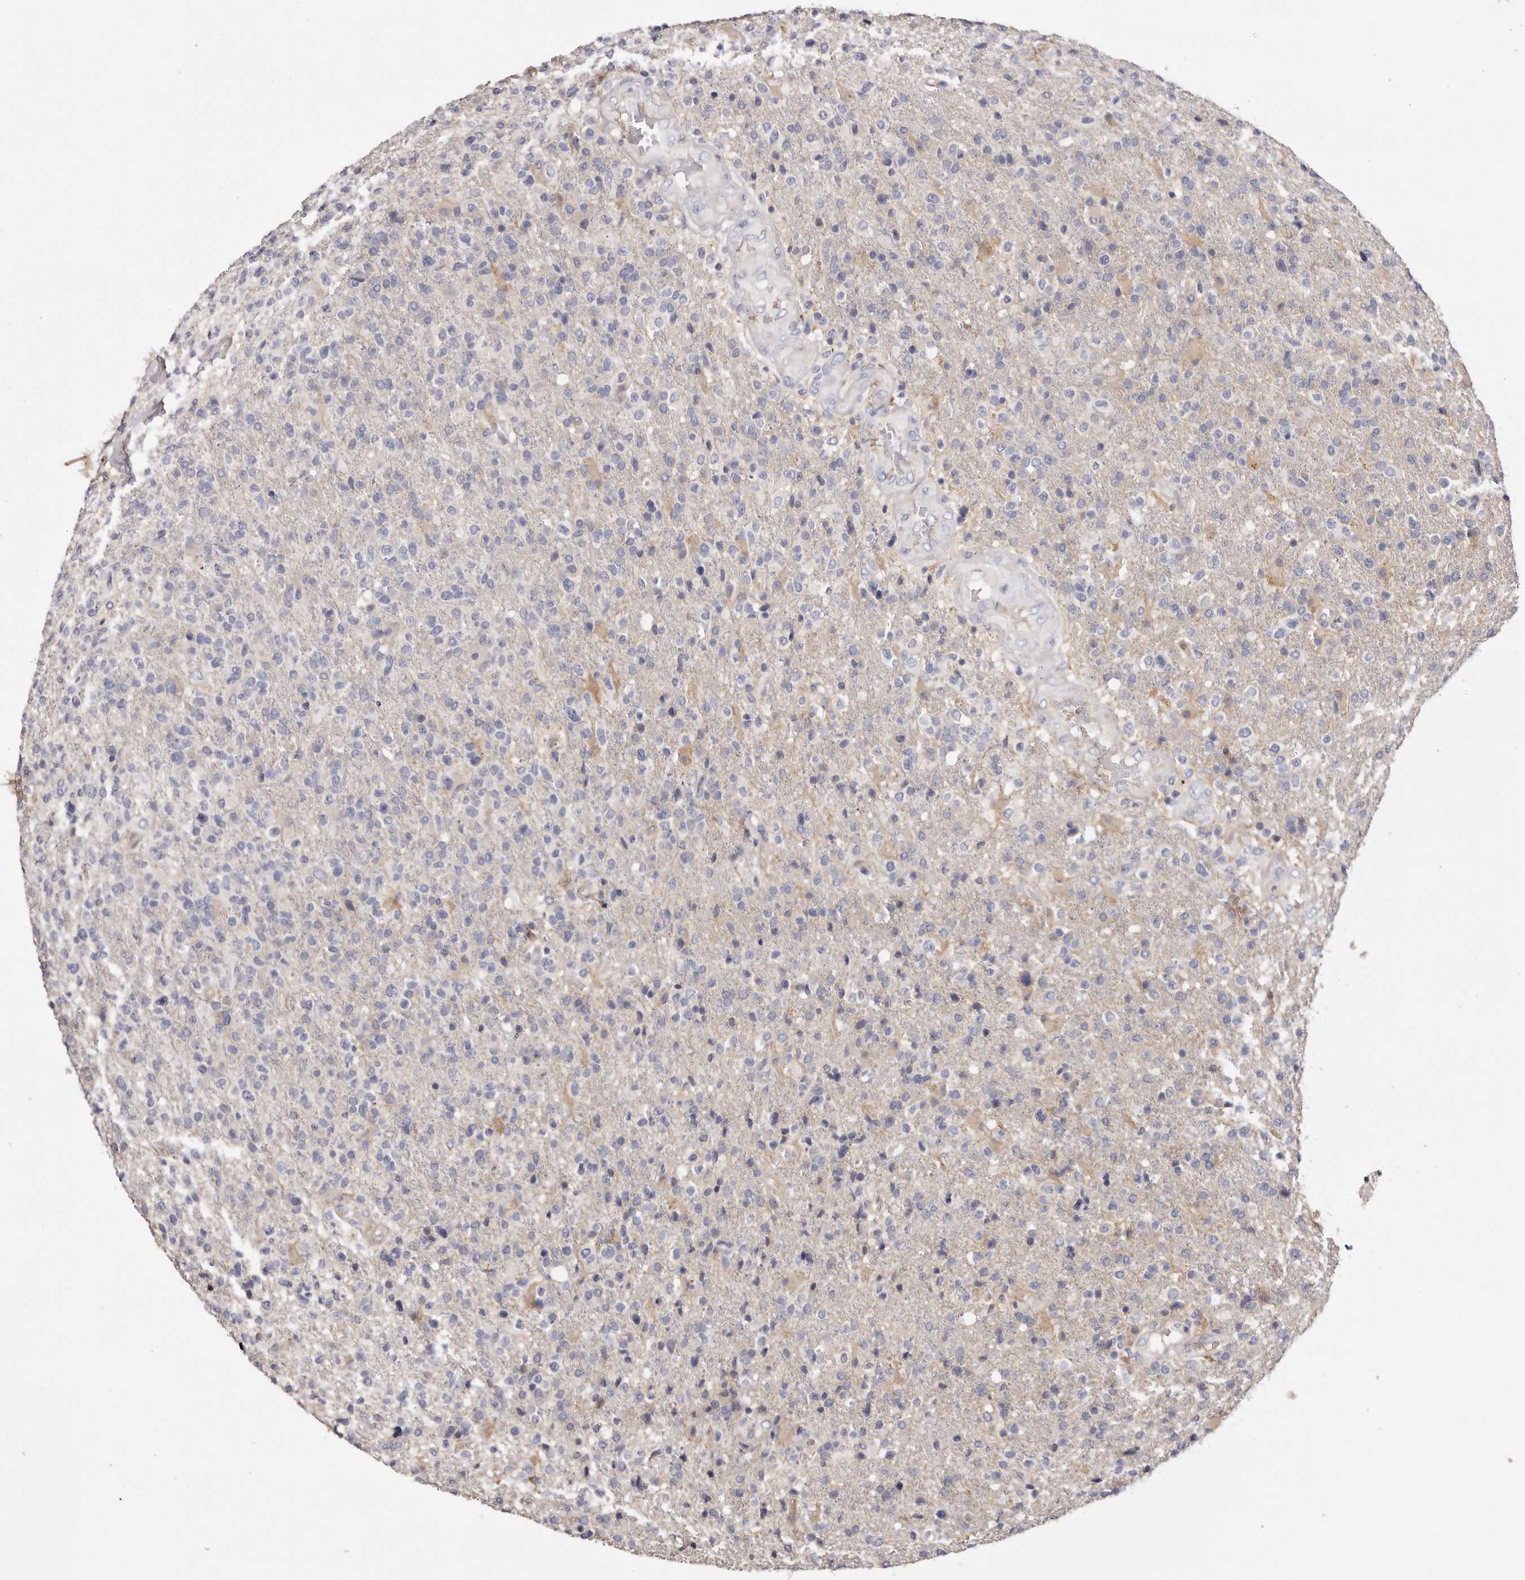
{"staining": {"intensity": "negative", "quantity": "none", "location": "none"}, "tissue": "glioma", "cell_type": "Tumor cells", "image_type": "cancer", "snomed": [{"axis": "morphology", "description": "Glioma, malignant, High grade"}, {"axis": "topography", "description": "Brain"}], "caption": "Immunohistochemical staining of glioma displays no significant positivity in tumor cells. Brightfield microscopy of immunohistochemistry stained with DAB (3,3'-diaminobenzidine) (brown) and hematoxylin (blue), captured at high magnification.", "gene": "STK16", "patient": {"sex": "male", "age": 72}}